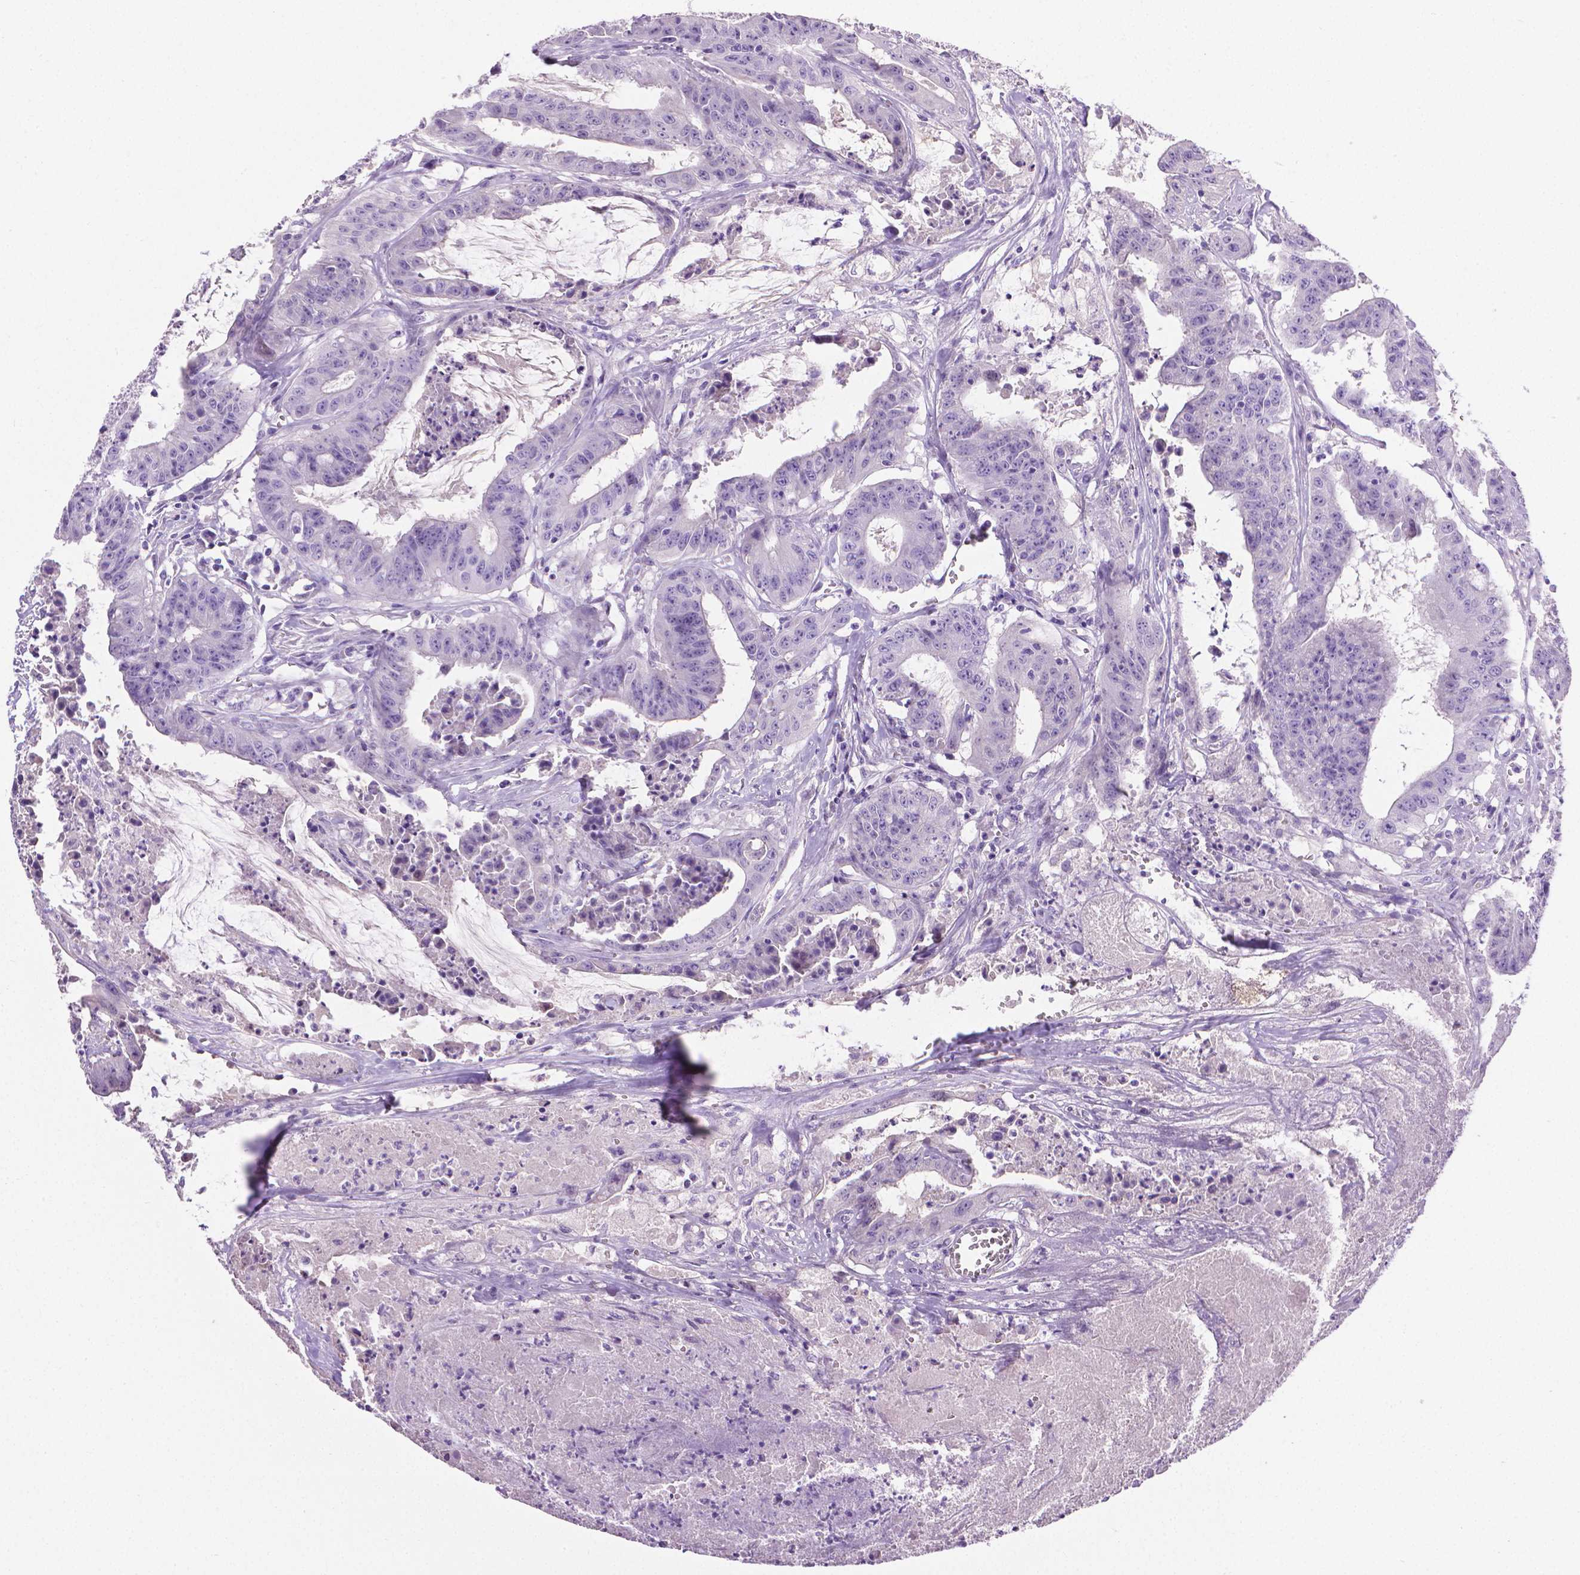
{"staining": {"intensity": "negative", "quantity": "none", "location": "none"}, "tissue": "colorectal cancer", "cell_type": "Tumor cells", "image_type": "cancer", "snomed": [{"axis": "morphology", "description": "Adenocarcinoma, NOS"}, {"axis": "topography", "description": "Colon"}], "caption": "An IHC micrograph of colorectal adenocarcinoma is shown. There is no staining in tumor cells of colorectal adenocarcinoma.", "gene": "PNMA2", "patient": {"sex": "male", "age": 33}}